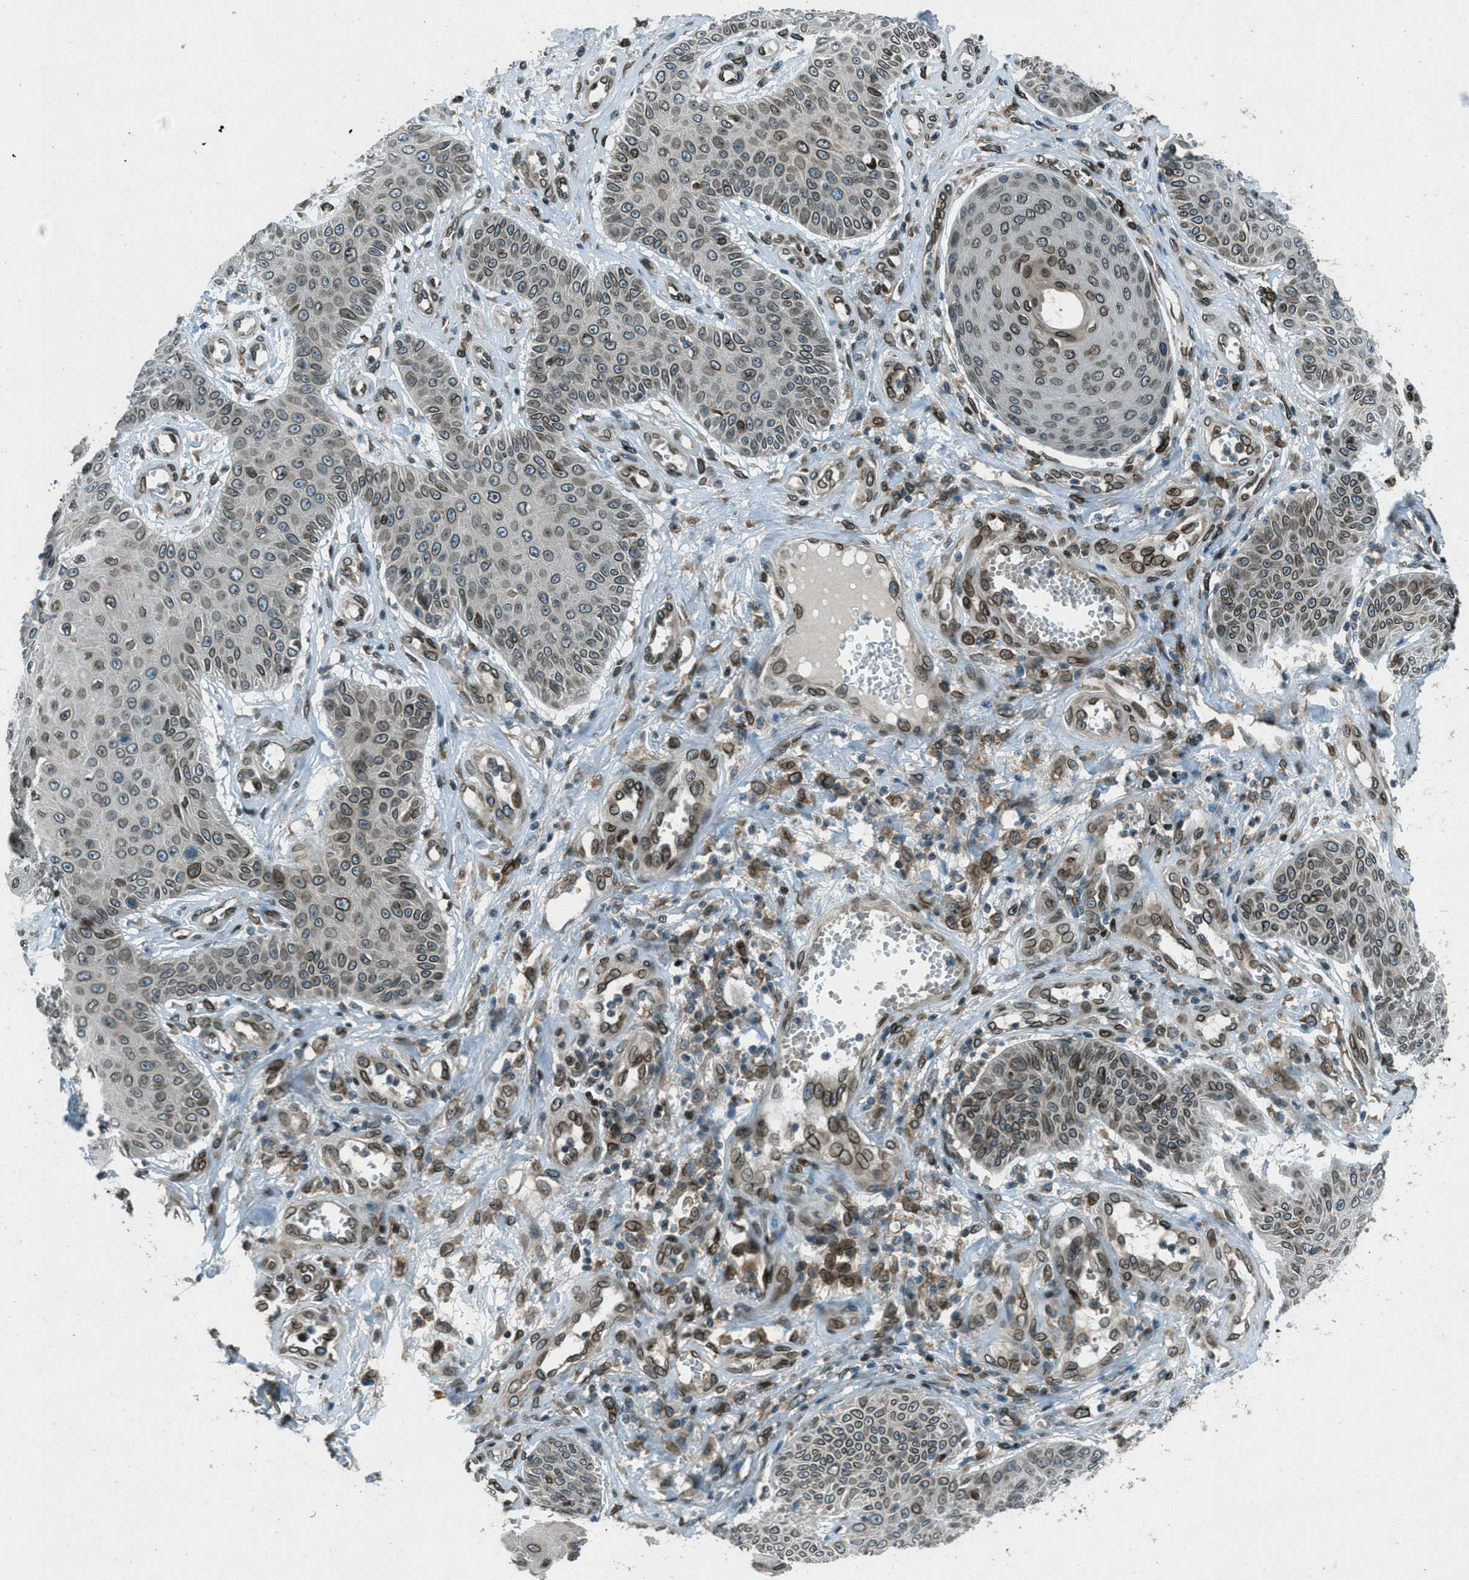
{"staining": {"intensity": "moderate", "quantity": ">75%", "location": "cytoplasmic/membranous,nuclear"}, "tissue": "skin cancer", "cell_type": "Tumor cells", "image_type": "cancer", "snomed": [{"axis": "morphology", "description": "Squamous cell carcinoma, NOS"}, {"axis": "topography", "description": "Skin"}], "caption": "Immunohistochemical staining of skin squamous cell carcinoma exhibits medium levels of moderate cytoplasmic/membranous and nuclear expression in approximately >75% of tumor cells. Nuclei are stained in blue.", "gene": "LEMD2", "patient": {"sex": "male", "age": 74}}